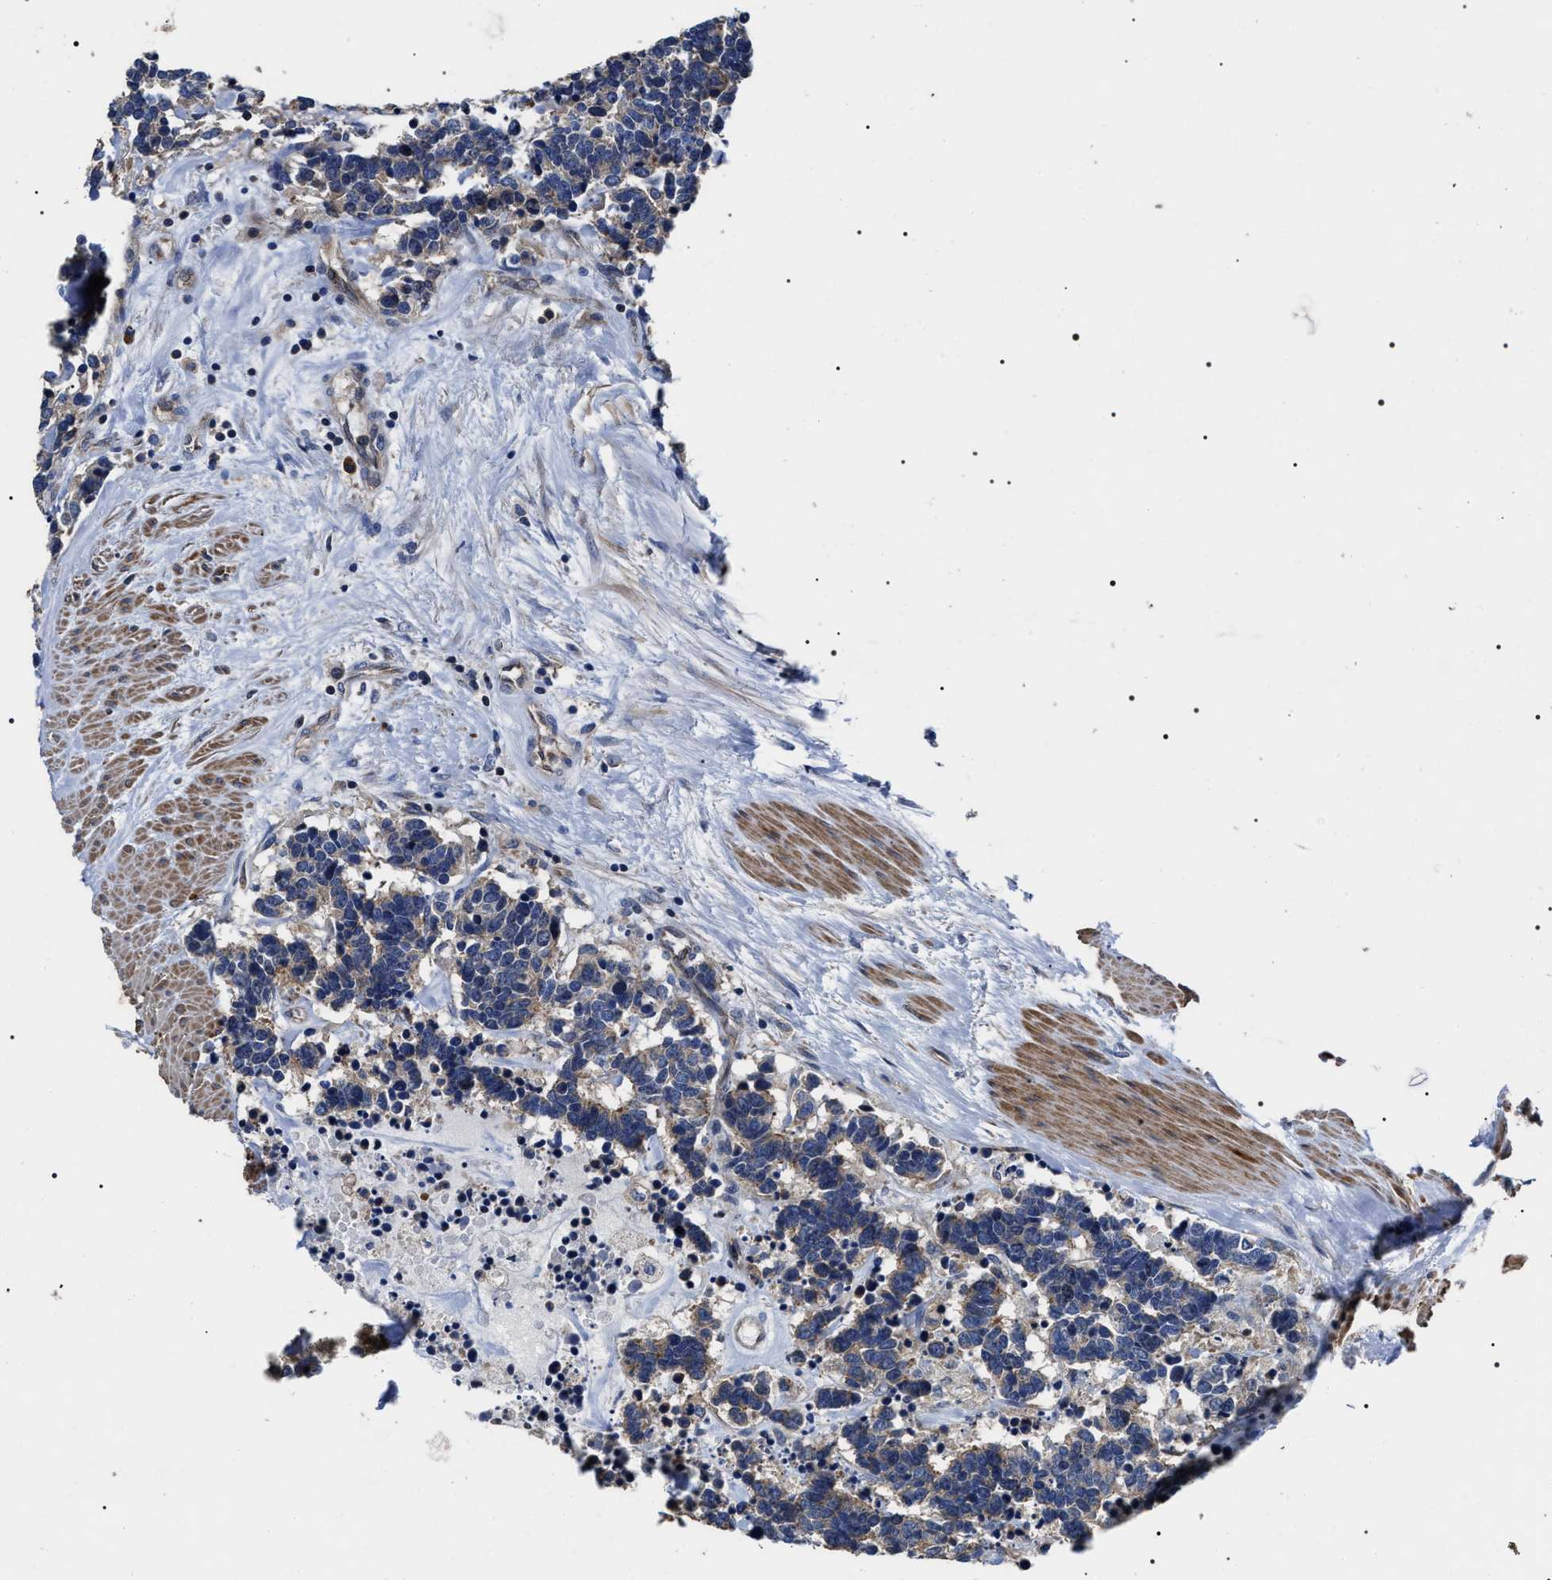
{"staining": {"intensity": "weak", "quantity": "25%-75%", "location": "cytoplasmic/membranous"}, "tissue": "carcinoid", "cell_type": "Tumor cells", "image_type": "cancer", "snomed": [{"axis": "morphology", "description": "Carcinoma, NOS"}, {"axis": "morphology", "description": "Carcinoid, malignant, NOS"}, {"axis": "topography", "description": "Urinary bladder"}], "caption": "Protein analysis of carcinoid (malignant) tissue exhibits weak cytoplasmic/membranous staining in about 25%-75% of tumor cells. Nuclei are stained in blue.", "gene": "MIS18A", "patient": {"sex": "male", "age": 57}}